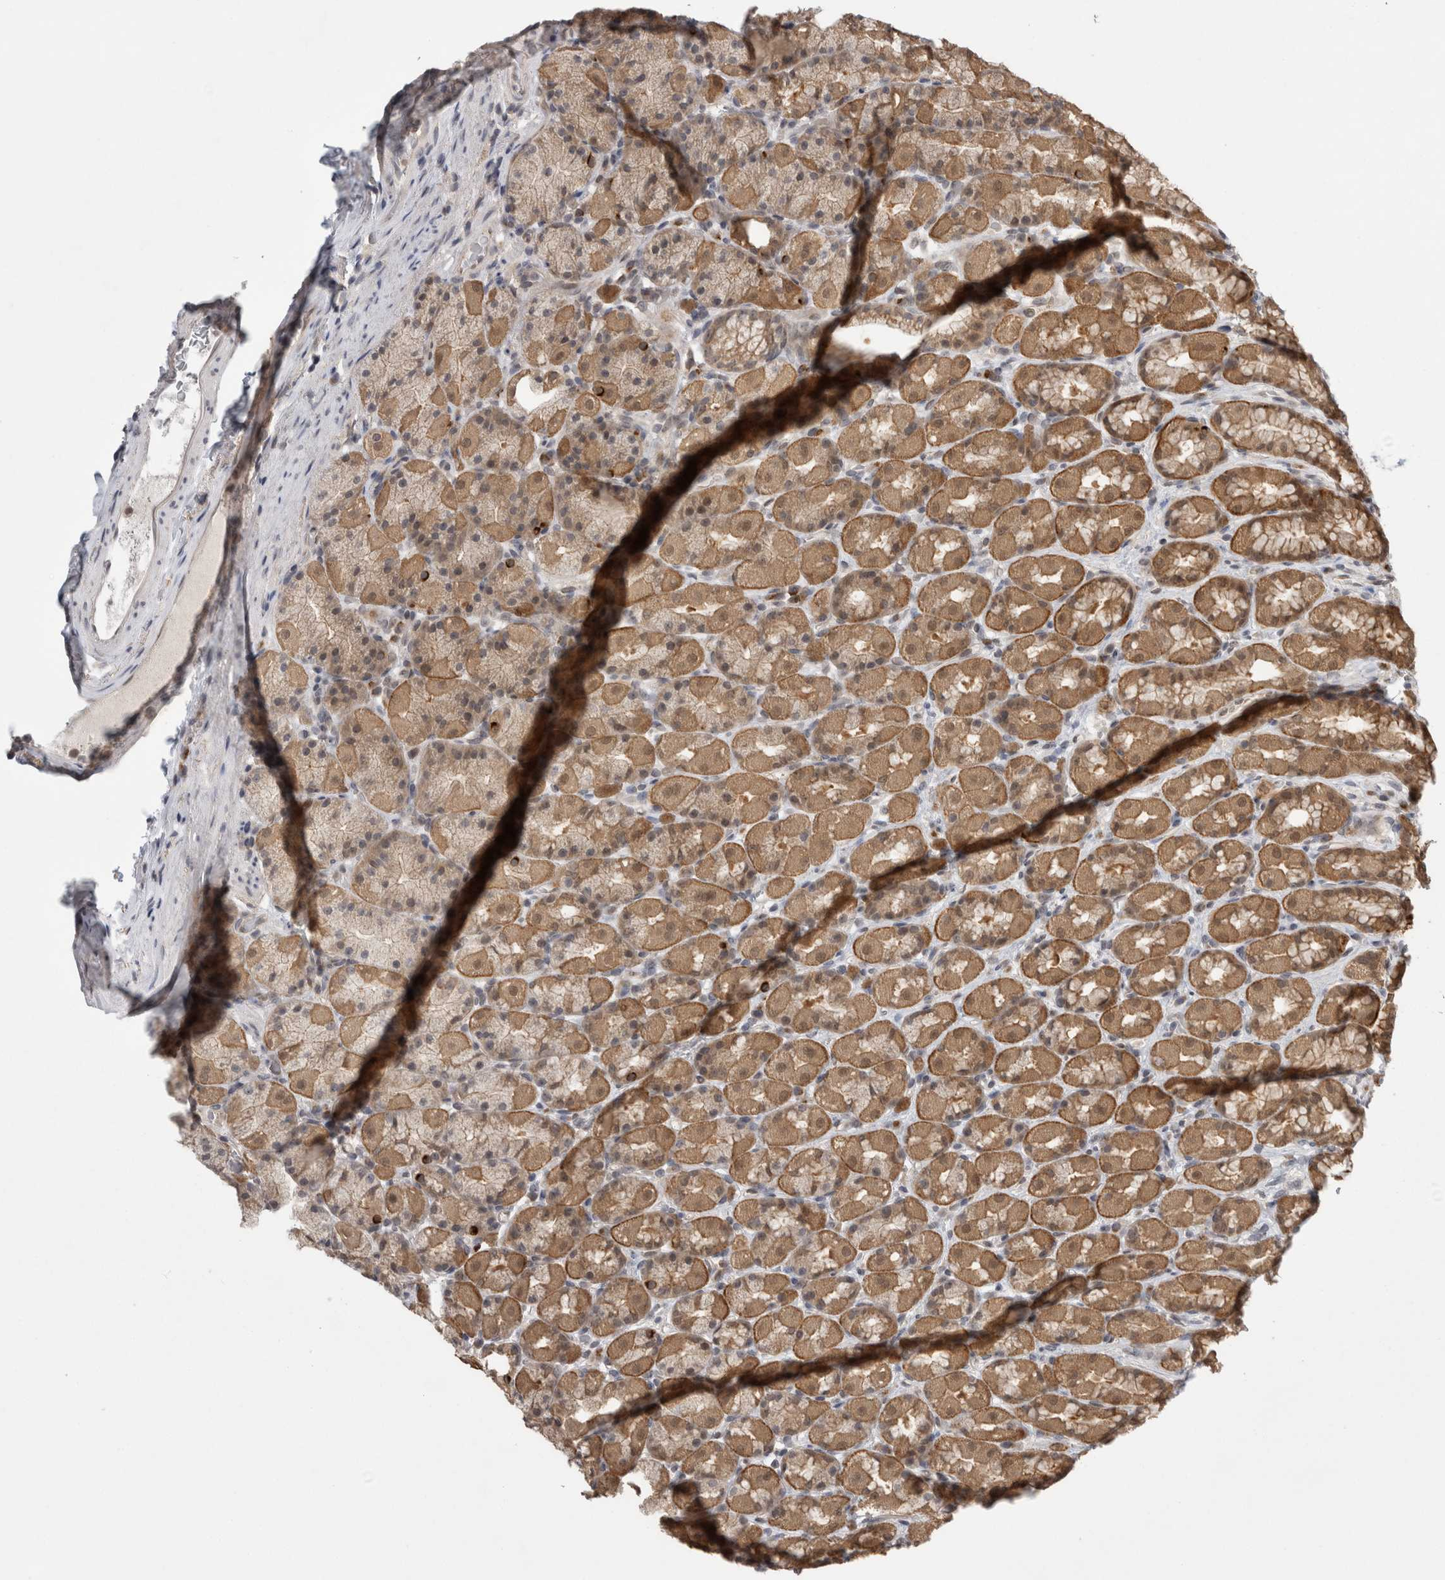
{"staining": {"intensity": "strong", "quantity": ">75%", "location": "cytoplasmic/membranous"}, "tissue": "stomach", "cell_type": "Glandular cells", "image_type": "normal", "snomed": [{"axis": "morphology", "description": "Normal tissue, NOS"}, {"axis": "topography", "description": "Stomach, upper"}], "caption": "An image of human stomach stained for a protein demonstrates strong cytoplasmic/membranous brown staining in glandular cells. (brown staining indicates protein expression, while blue staining denotes nuclei).", "gene": "ZNF341", "patient": {"sex": "male", "age": 68}}